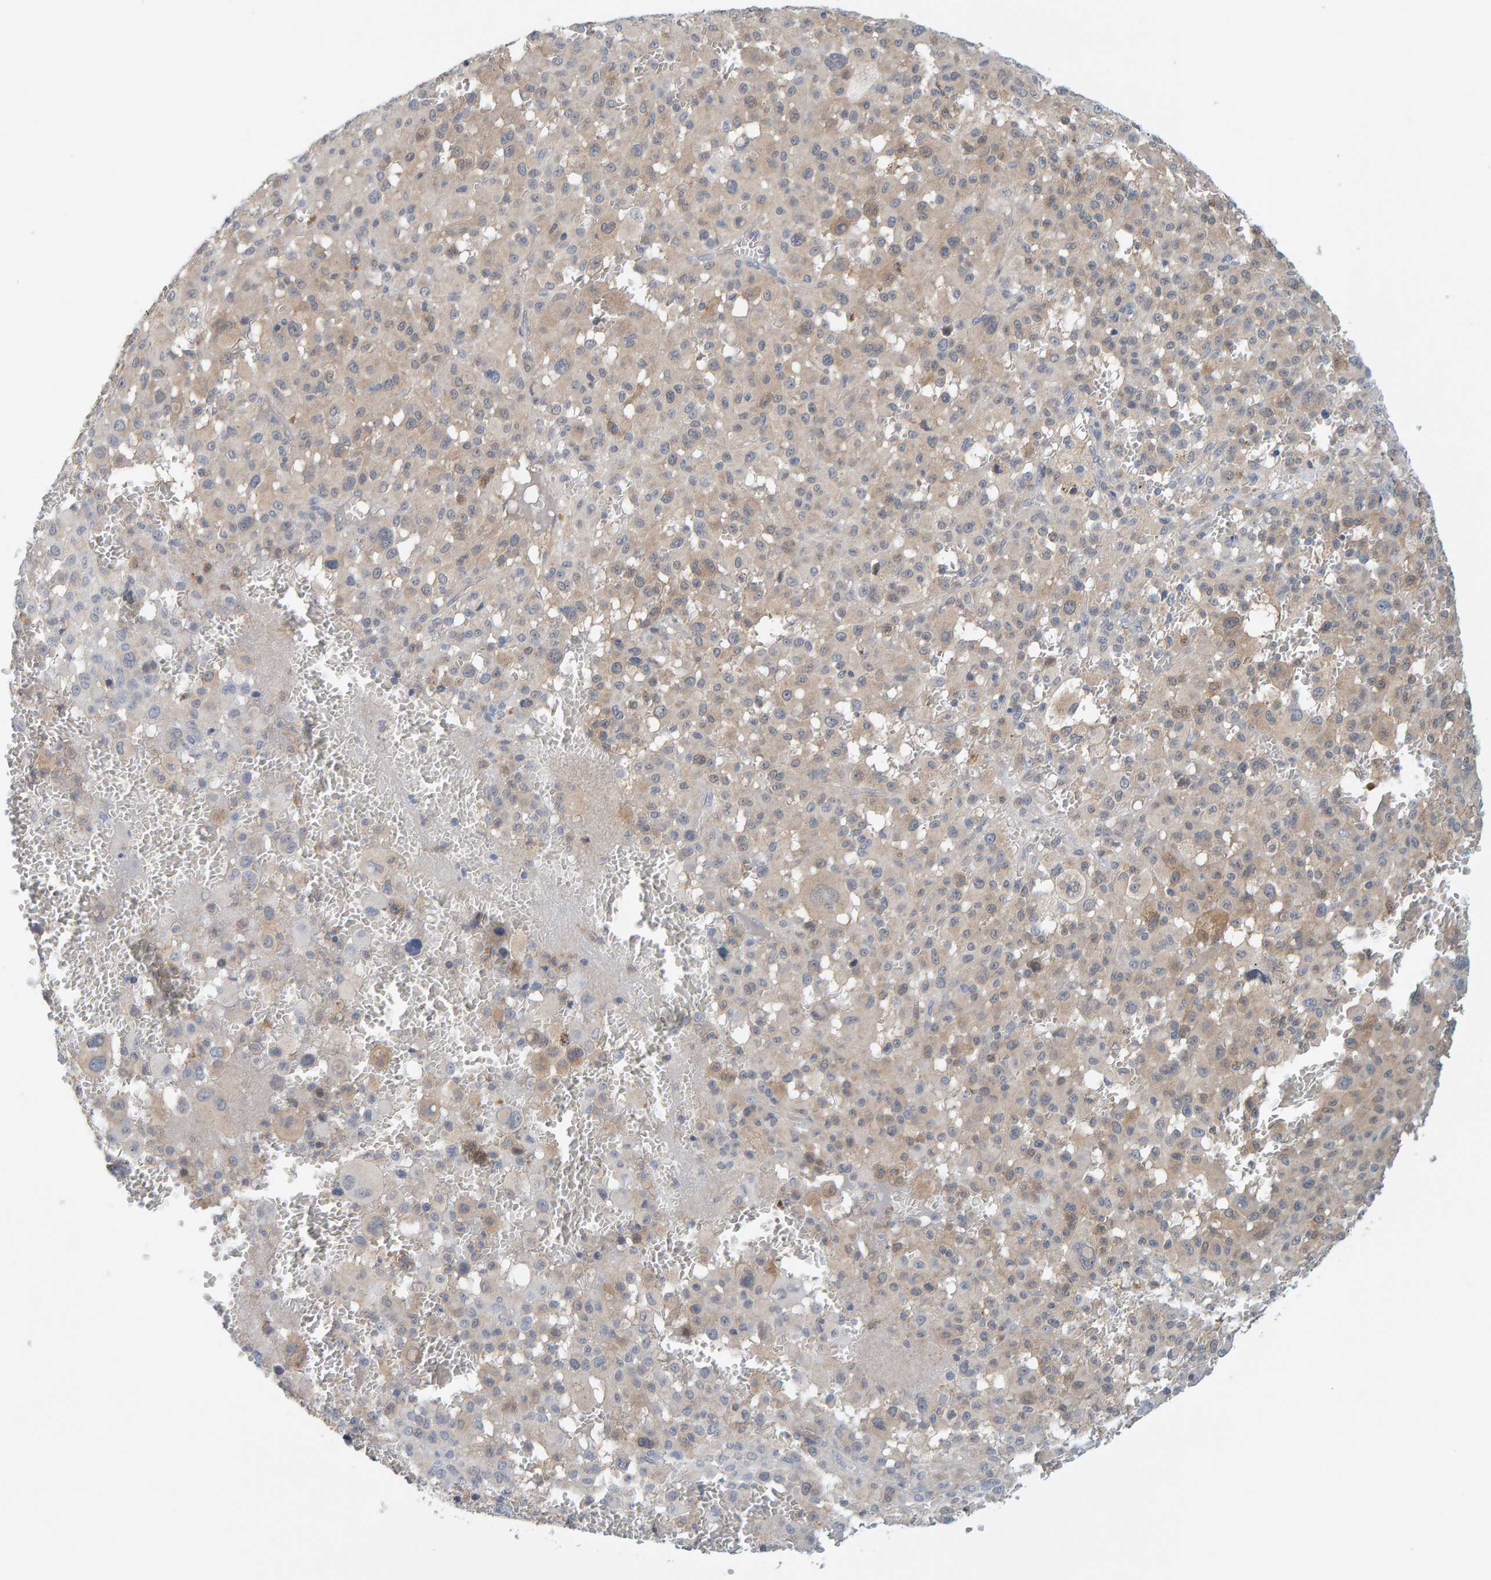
{"staining": {"intensity": "weak", "quantity": "25%-75%", "location": "cytoplasmic/membranous"}, "tissue": "melanoma", "cell_type": "Tumor cells", "image_type": "cancer", "snomed": [{"axis": "morphology", "description": "Malignant melanoma, Metastatic site"}, {"axis": "topography", "description": "Skin"}], "caption": "DAB (3,3'-diaminobenzidine) immunohistochemical staining of malignant melanoma (metastatic site) reveals weak cytoplasmic/membranous protein staining in about 25%-75% of tumor cells.", "gene": "TATDN1", "patient": {"sex": "female", "age": 74}}